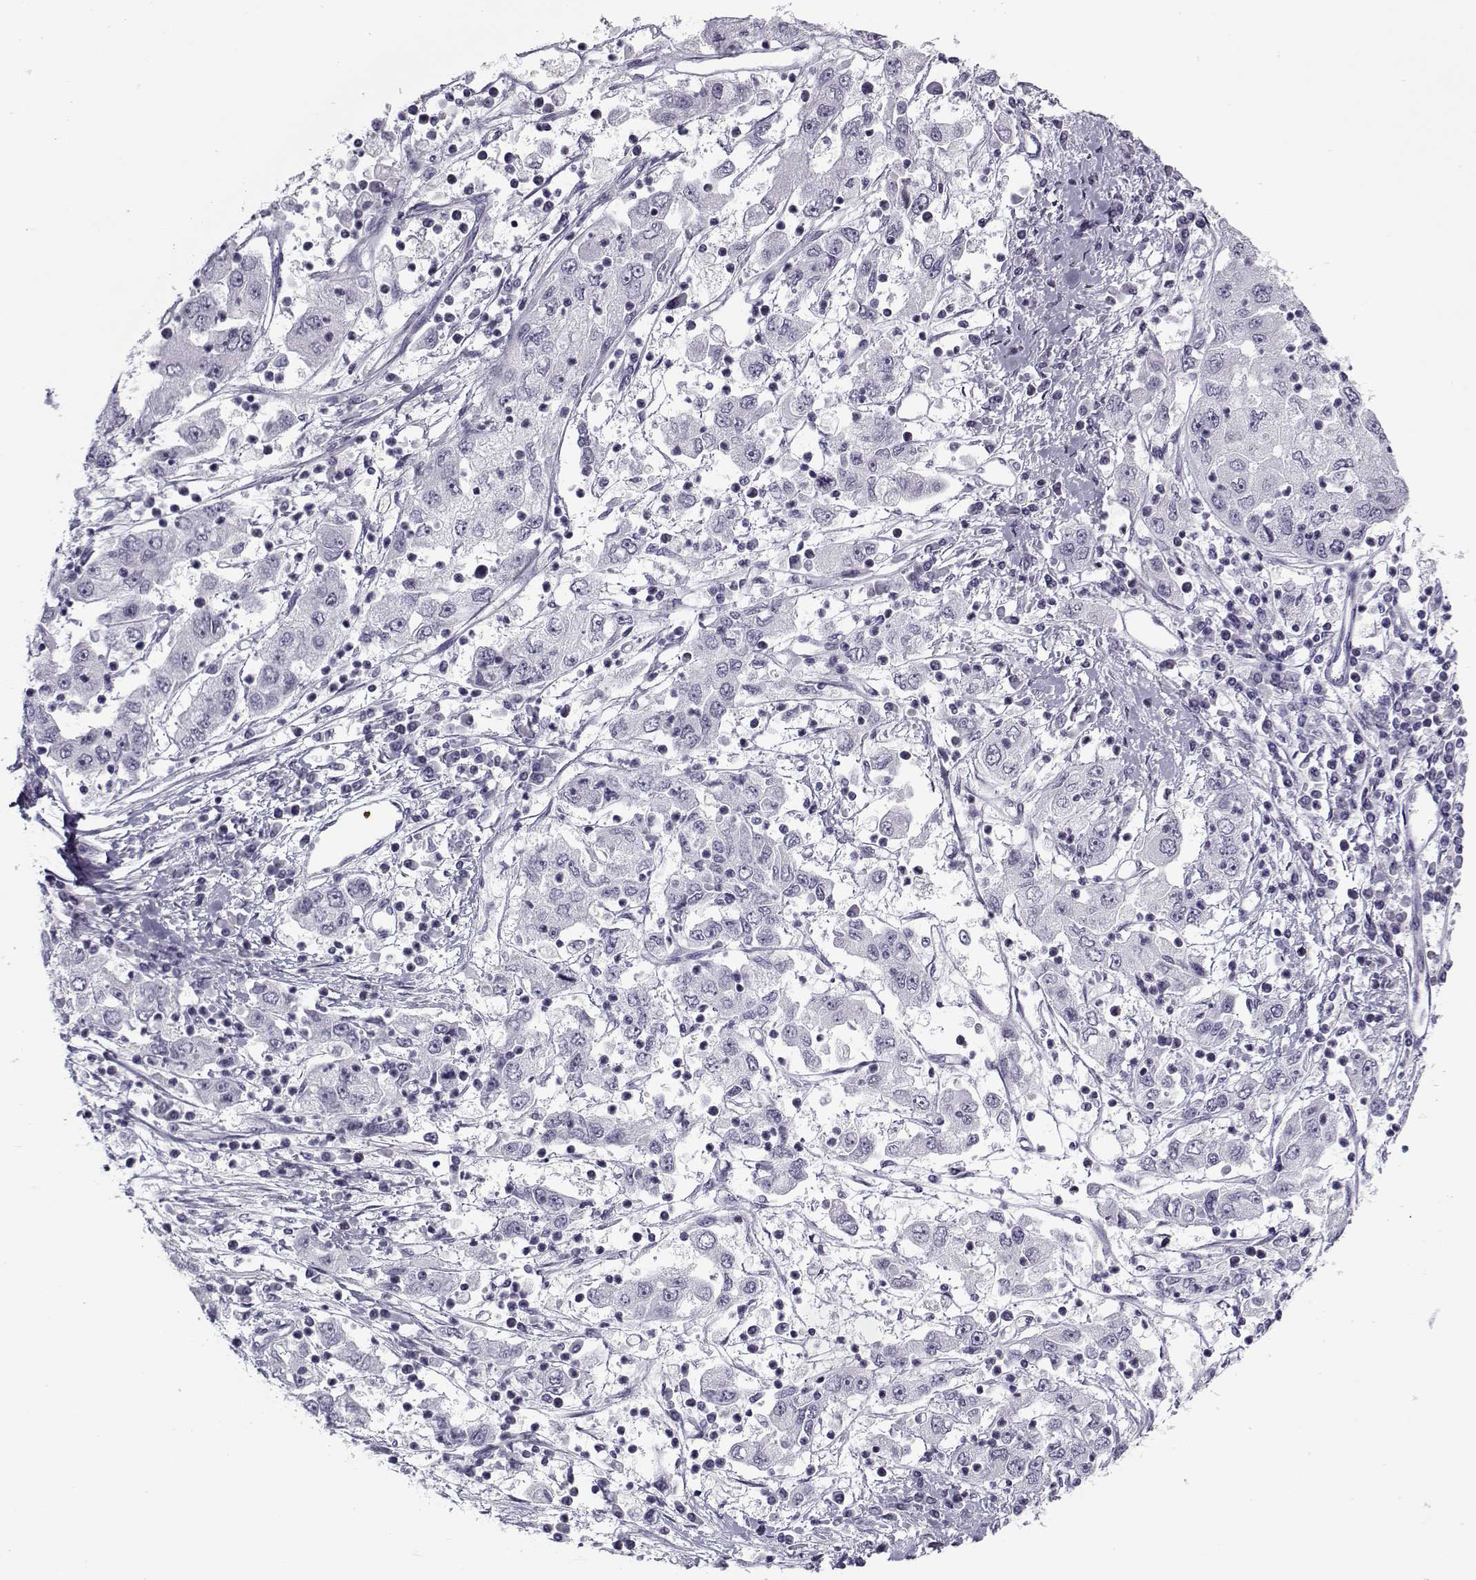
{"staining": {"intensity": "negative", "quantity": "none", "location": "none"}, "tissue": "cervical cancer", "cell_type": "Tumor cells", "image_type": "cancer", "snomed": [{"axis": "morphology", "description": "Squamous cell carcinoma, NOS"}, {"axis": "topography", "description": "Cervix"}], "caption": "Cervical cancer stained for a protein using IHC exhibits no expression tumor cells.", "gene": "SNCA", "patient": {"sex": "female", "age": 36}}